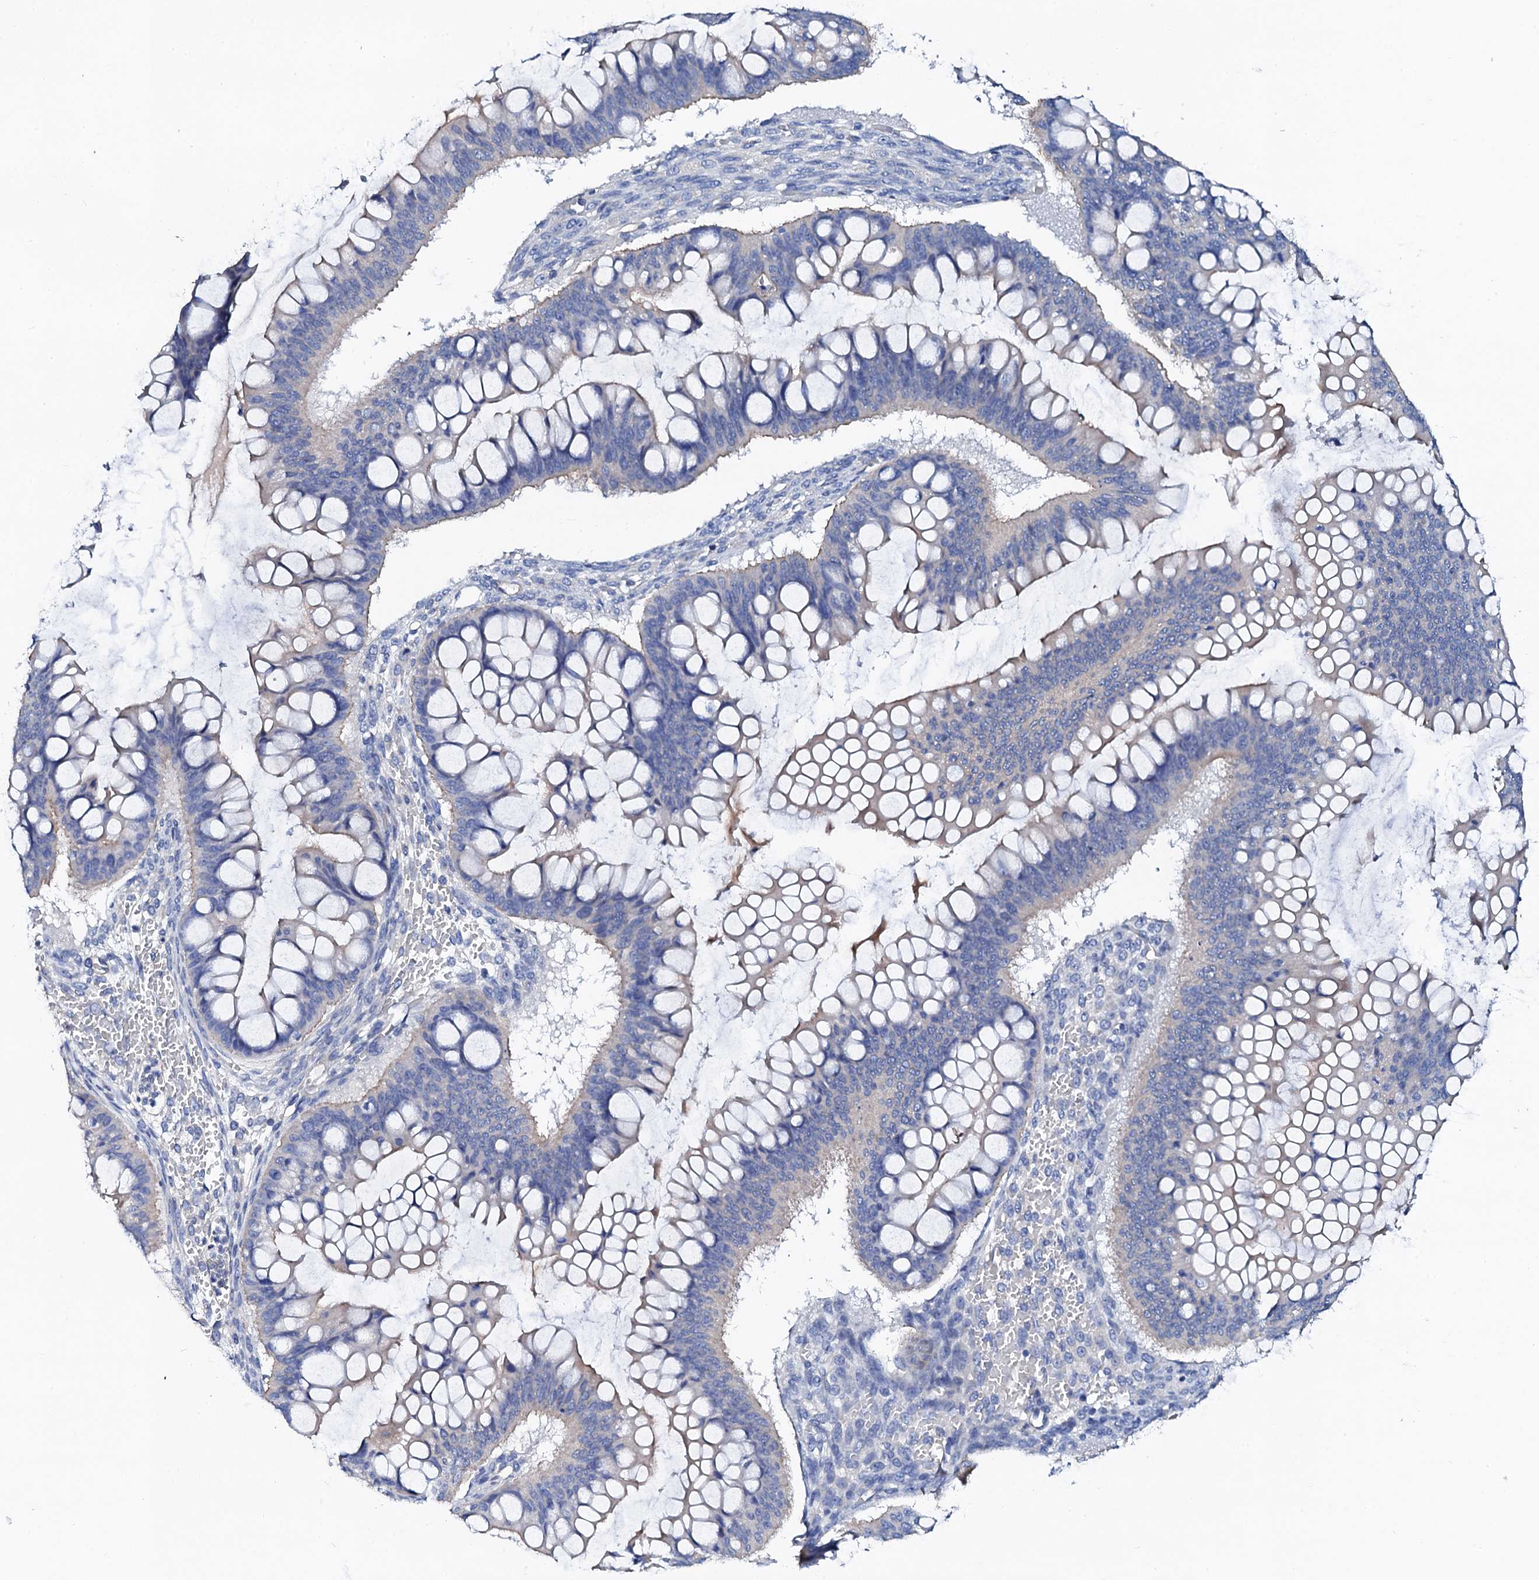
{"staining": {"intensity": "negative", "quantity": "none", "location": "none"}, "tissue": "ovarian cancer", "cell_type": "Tumor cells", "image_type": "cancer", "snomed": [{"axis": "morphology", "description": "Cystadenocarcinoma, mucinous, NOS"}, {"axis": "topography", "description": "Ovary"}], "caption": "DAB (3,3'-diaminobenzidine) immunohistochemical staining of human ovarian cancer reveals no significant positivity in tumor cells.", "gene": "KLHL32", "patient": {"sex": "female", "age": 73}}